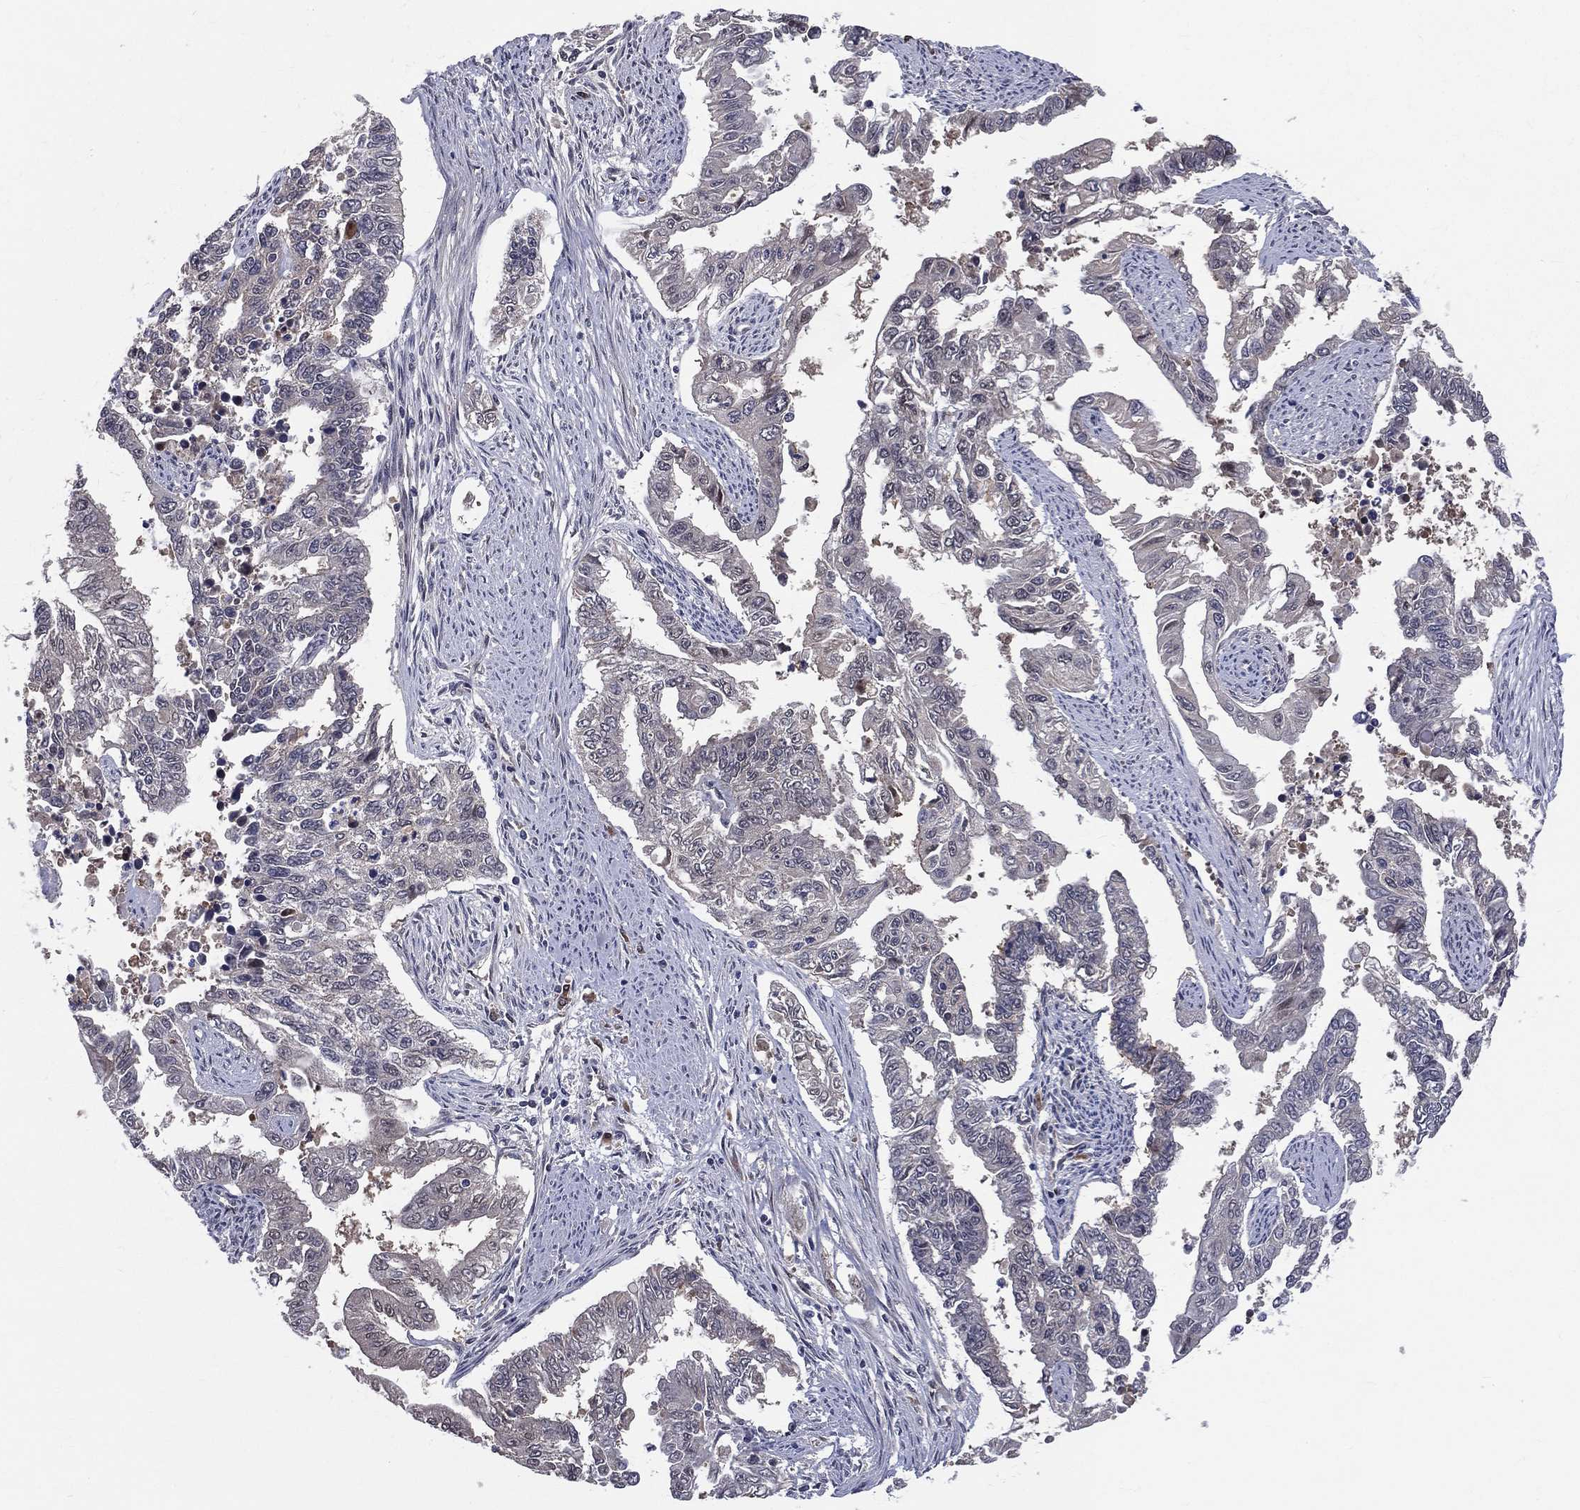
{"staining": {"intensity": "negative", "quantity": "none", "location": "none"}, "tissue": "endometrial cancer", "cell_type": "Tumor cells", "image_type": "cancer", "snomed": [{"axis": "morphology", "description": "Adenocarcinoma, NOS"}, {"axis": "topography", "description": "Uterus"}], "caption": "This is an immunohistochemistry (IHC) micrograph of adenocarcinoma (endometrial). There is no positivity in tumor cells.", "gene": "DLG4", "patient": {"sex": "female", "age": 59}}